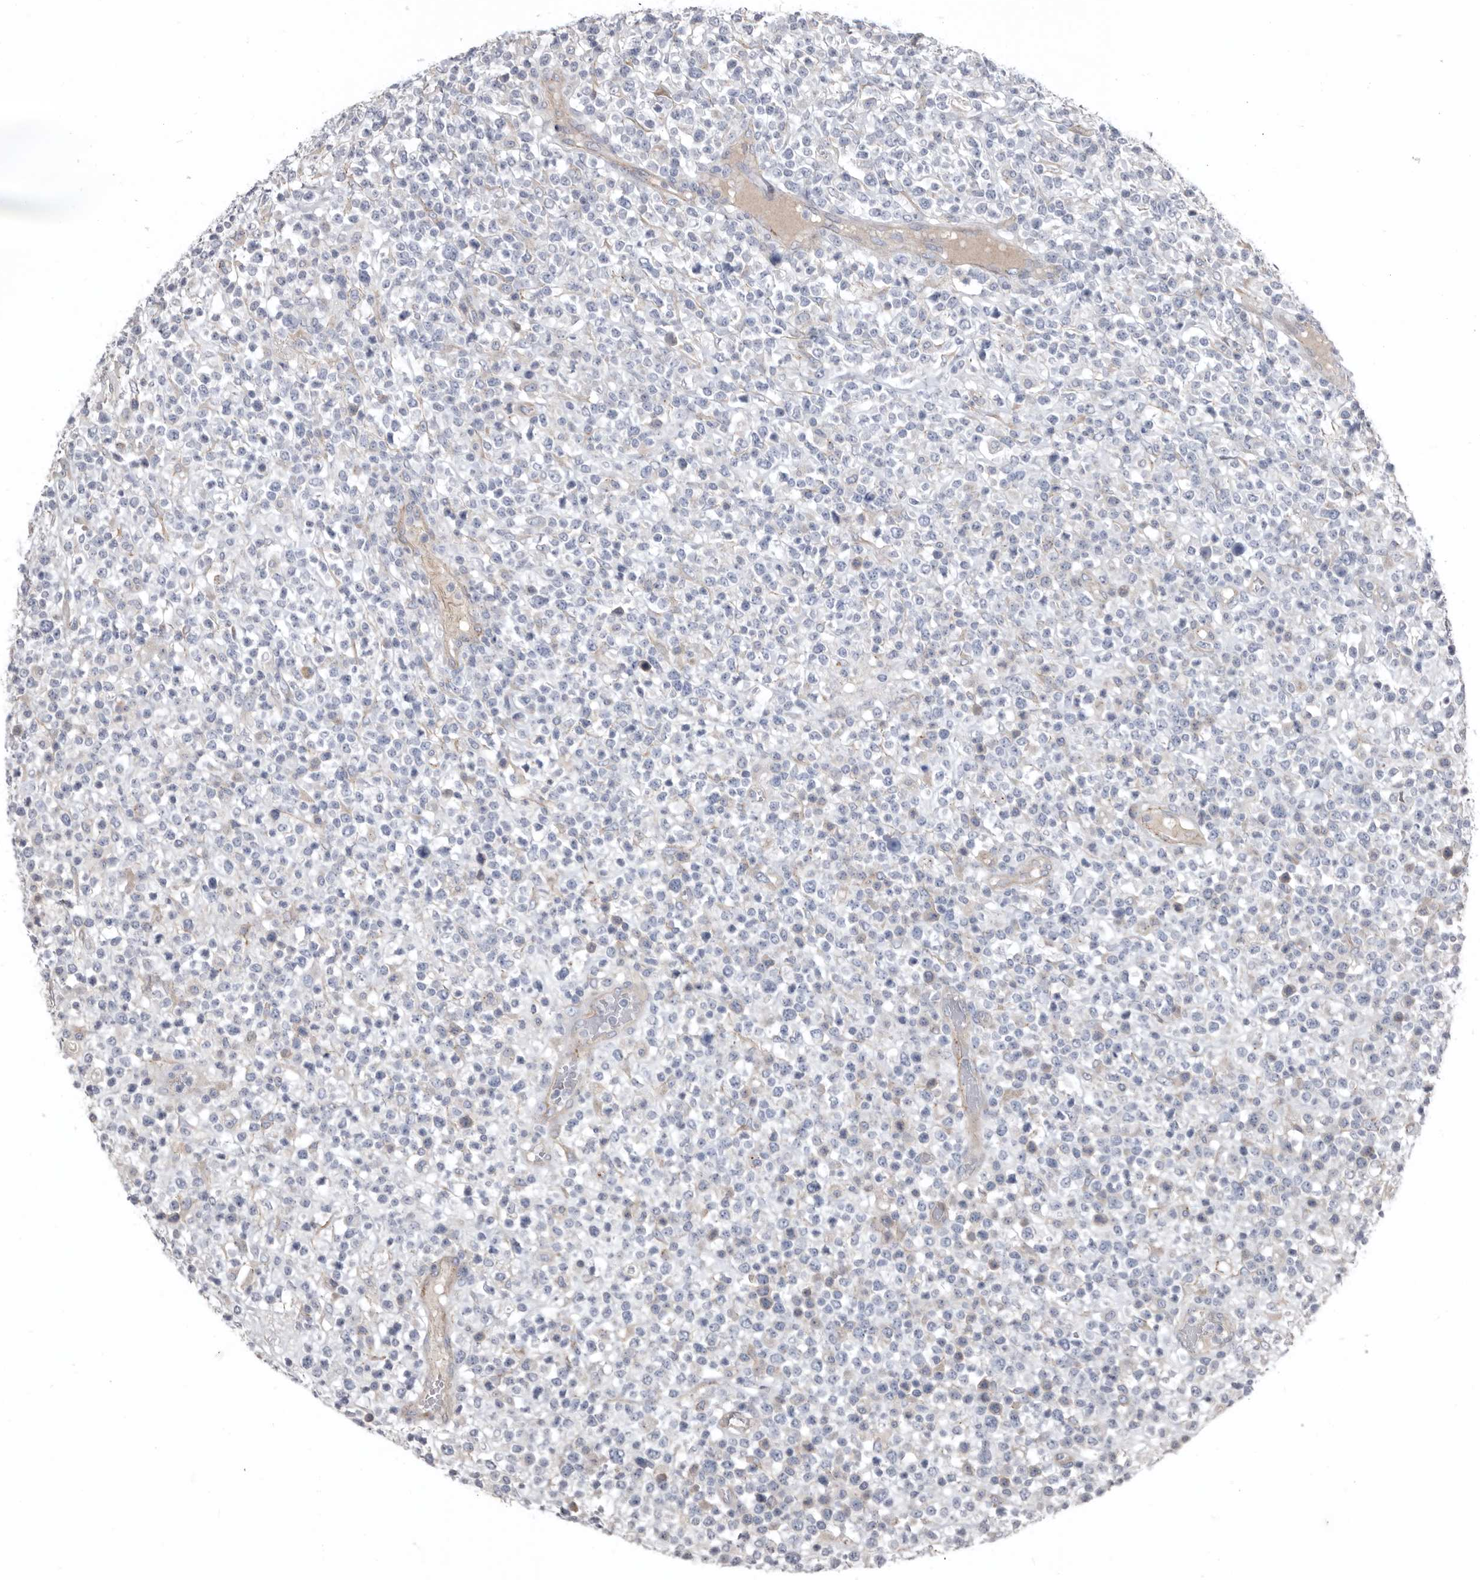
{"staining": {"intensity": "negative", "quantity": "none", "location": "none"}, "tissue": "lymphoma", "cell_type": "Tumor cells", "image_type": "cancer", "snomed": [{"axis": "morphology", "description": "Malignant lymphoma, non-Hodgkin's type, High grade"}, {"axis": "topography", "description": "Colon"}], "caption": "DAB immunohistochemical staining of human lymphoma displays no significant expression in tumor cells.", "gene": "ZNF114", "patient": {"sex": "female", "age": 53}}